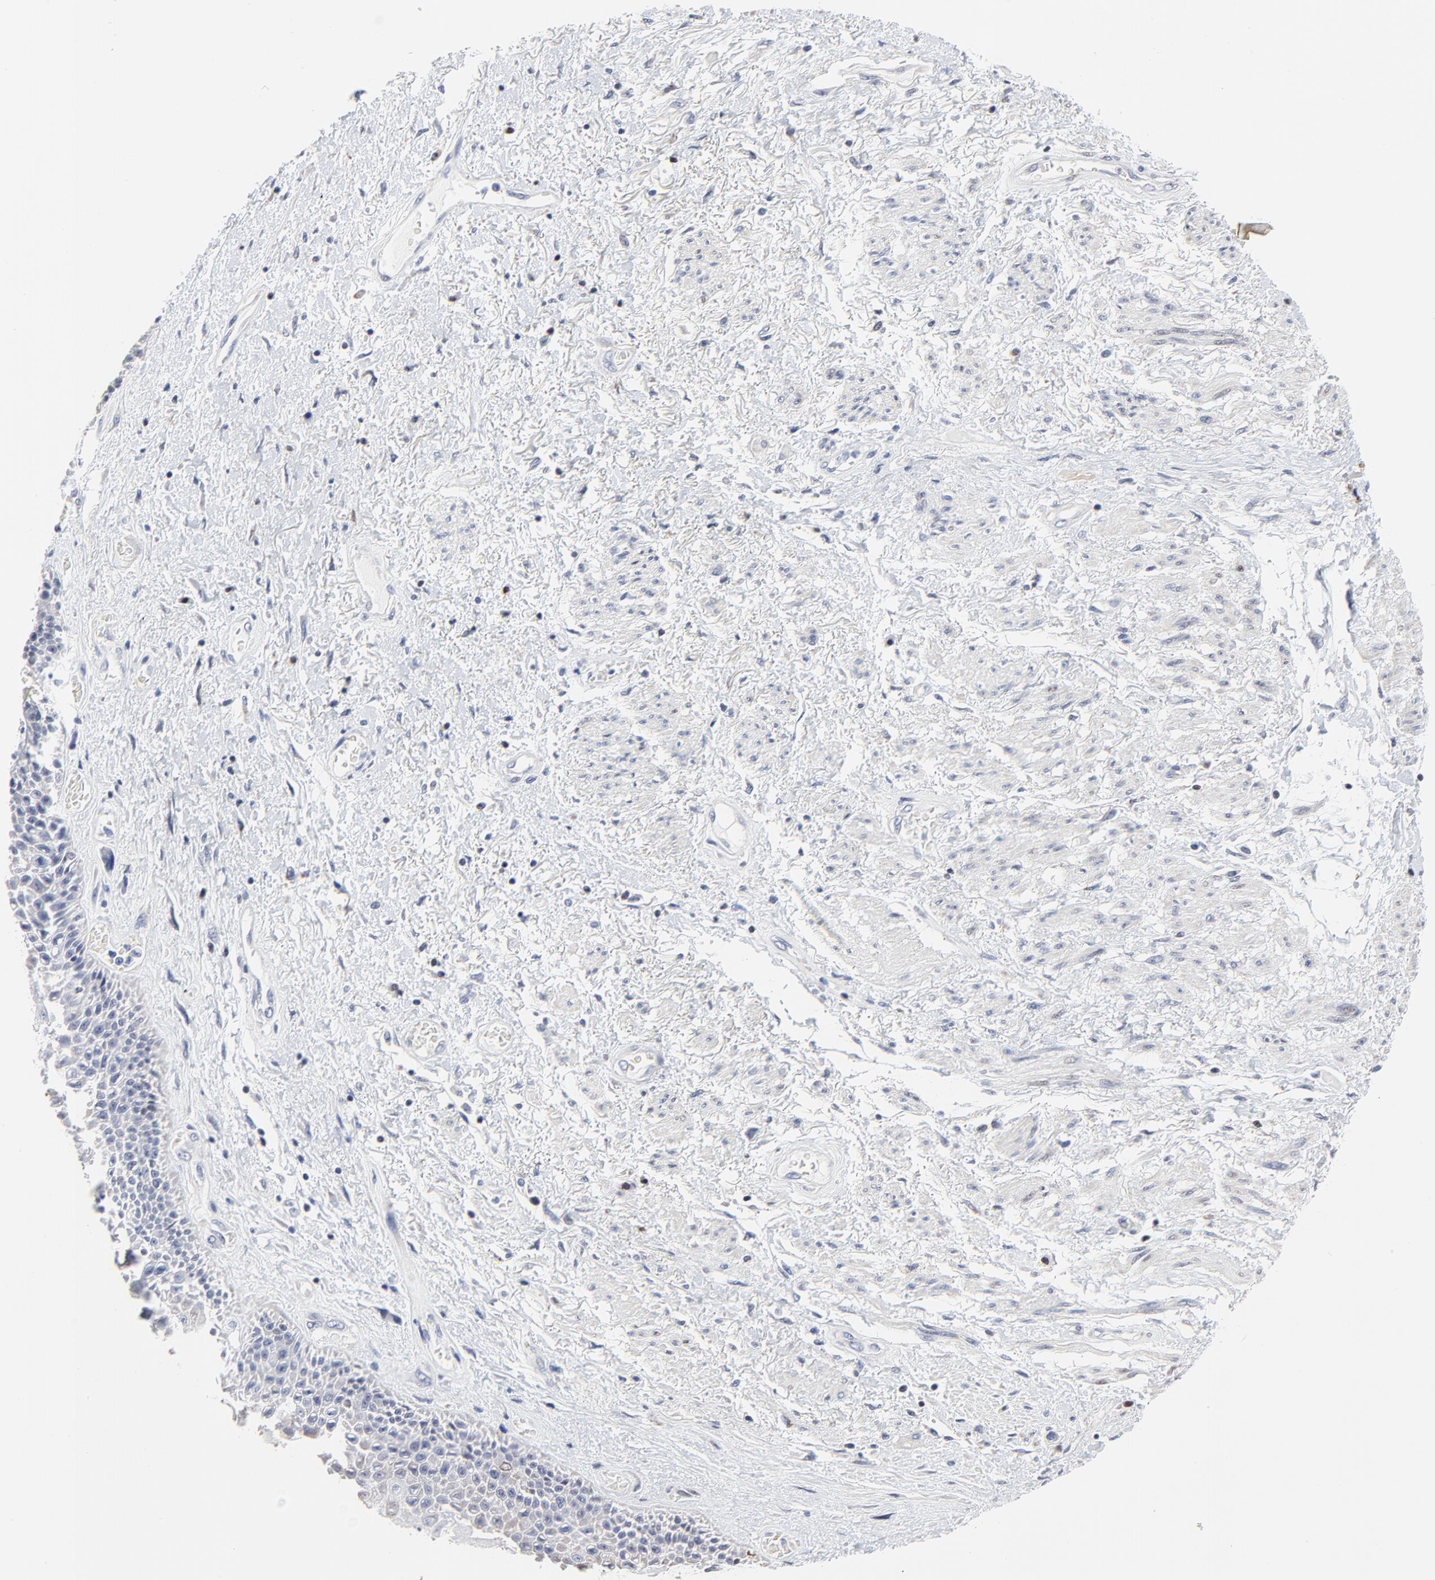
{"staining": {"intensity": "moderate", "quantity": "<25%", "location": "cytoplasmic/membranous"}, "tissue": "skin", "cell_type": "Epidermal cells", "image_type": "normal", "snomed": [{"axis": "morphology", "description": "Normal tissue, NOS"}, {"axis": "topography", "description": "Anal"}], "caption": "Unremarkable skin demonstrates moderate cytoplasmic/membranous staining in about <25% of epidermal cells, visualized by immunohistochemistry.", "gene": "LNX1", "patient": {"sex": "female", "age": 46}}